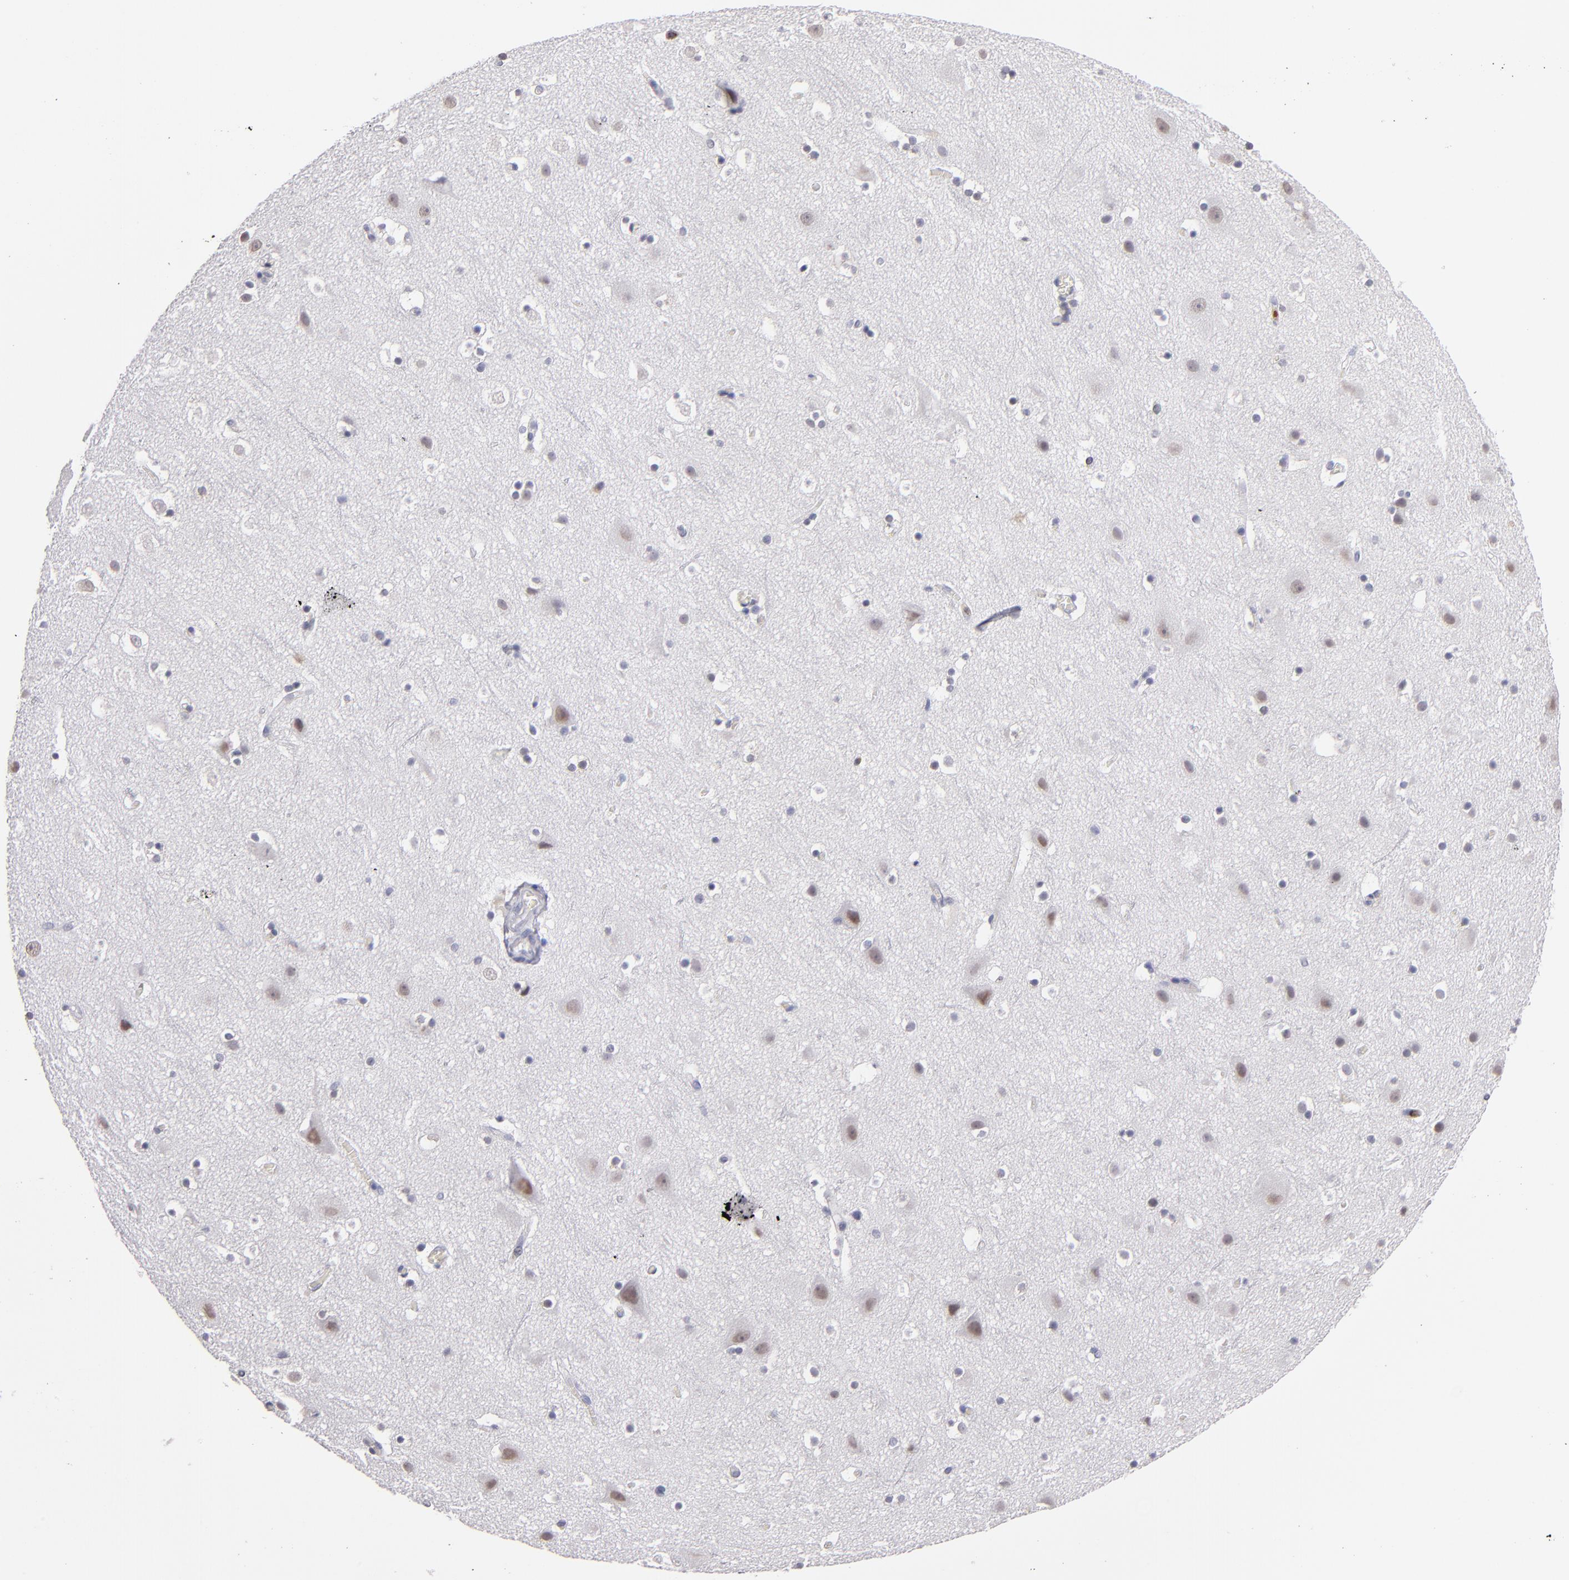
{"staining": {"intensity": "negative", "quantity": "none", "location": "none"}, "tissue": "cerebral cortex", "cell_type": "Endothelial cells", "image_type": "normal", "snomed": [{"axis": "morphology", "description": "Normal tissue, NOS"}, {"axis": "topography", "description": "Cerebral cortex"}], "caption": "There is no significant staining in endothelial cells of cerebral cortex. (IHC, brightfield microscopy, high magnification).", "gene": "MGAM", "patient": {"sex": "male", "age": 45}}